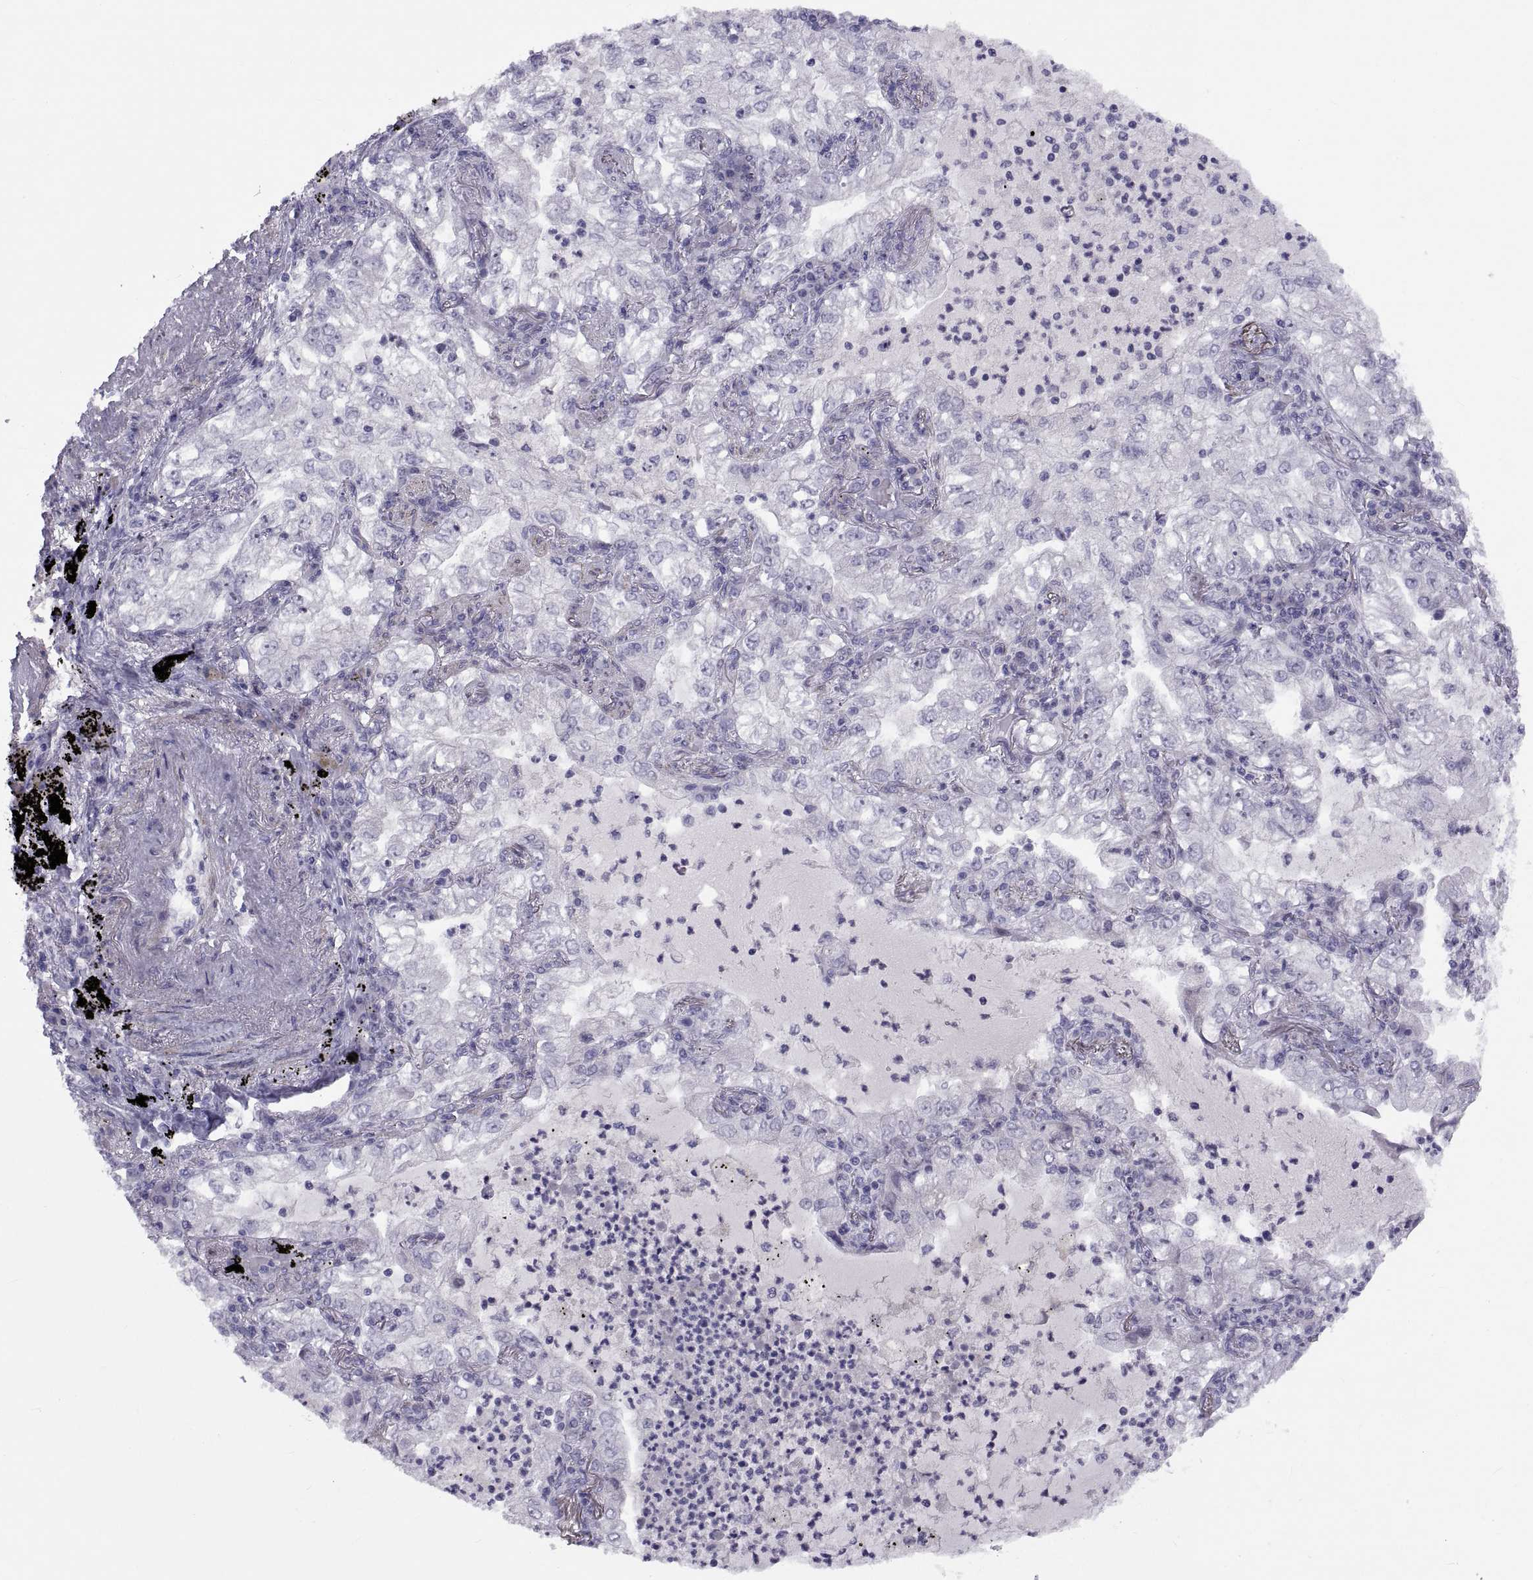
{"staining": {"intensity": "negative", "quantity": "none", "location": "none"}, "tissue": "lung cancer", "cell_type": "Tumor cells", "image_type": "cancer", "snomed": [{"axis": "morphology", "description": "Adenocarcinoma, NOS"}, {"axis": "topography", "description": "Lung"}], "caption": "The micrograph reveals no significant positivity in tumor cells of adenocarcinoma (lung).", "gene": "TMEM158", "patient": {"sex": "female", "age": 73}}